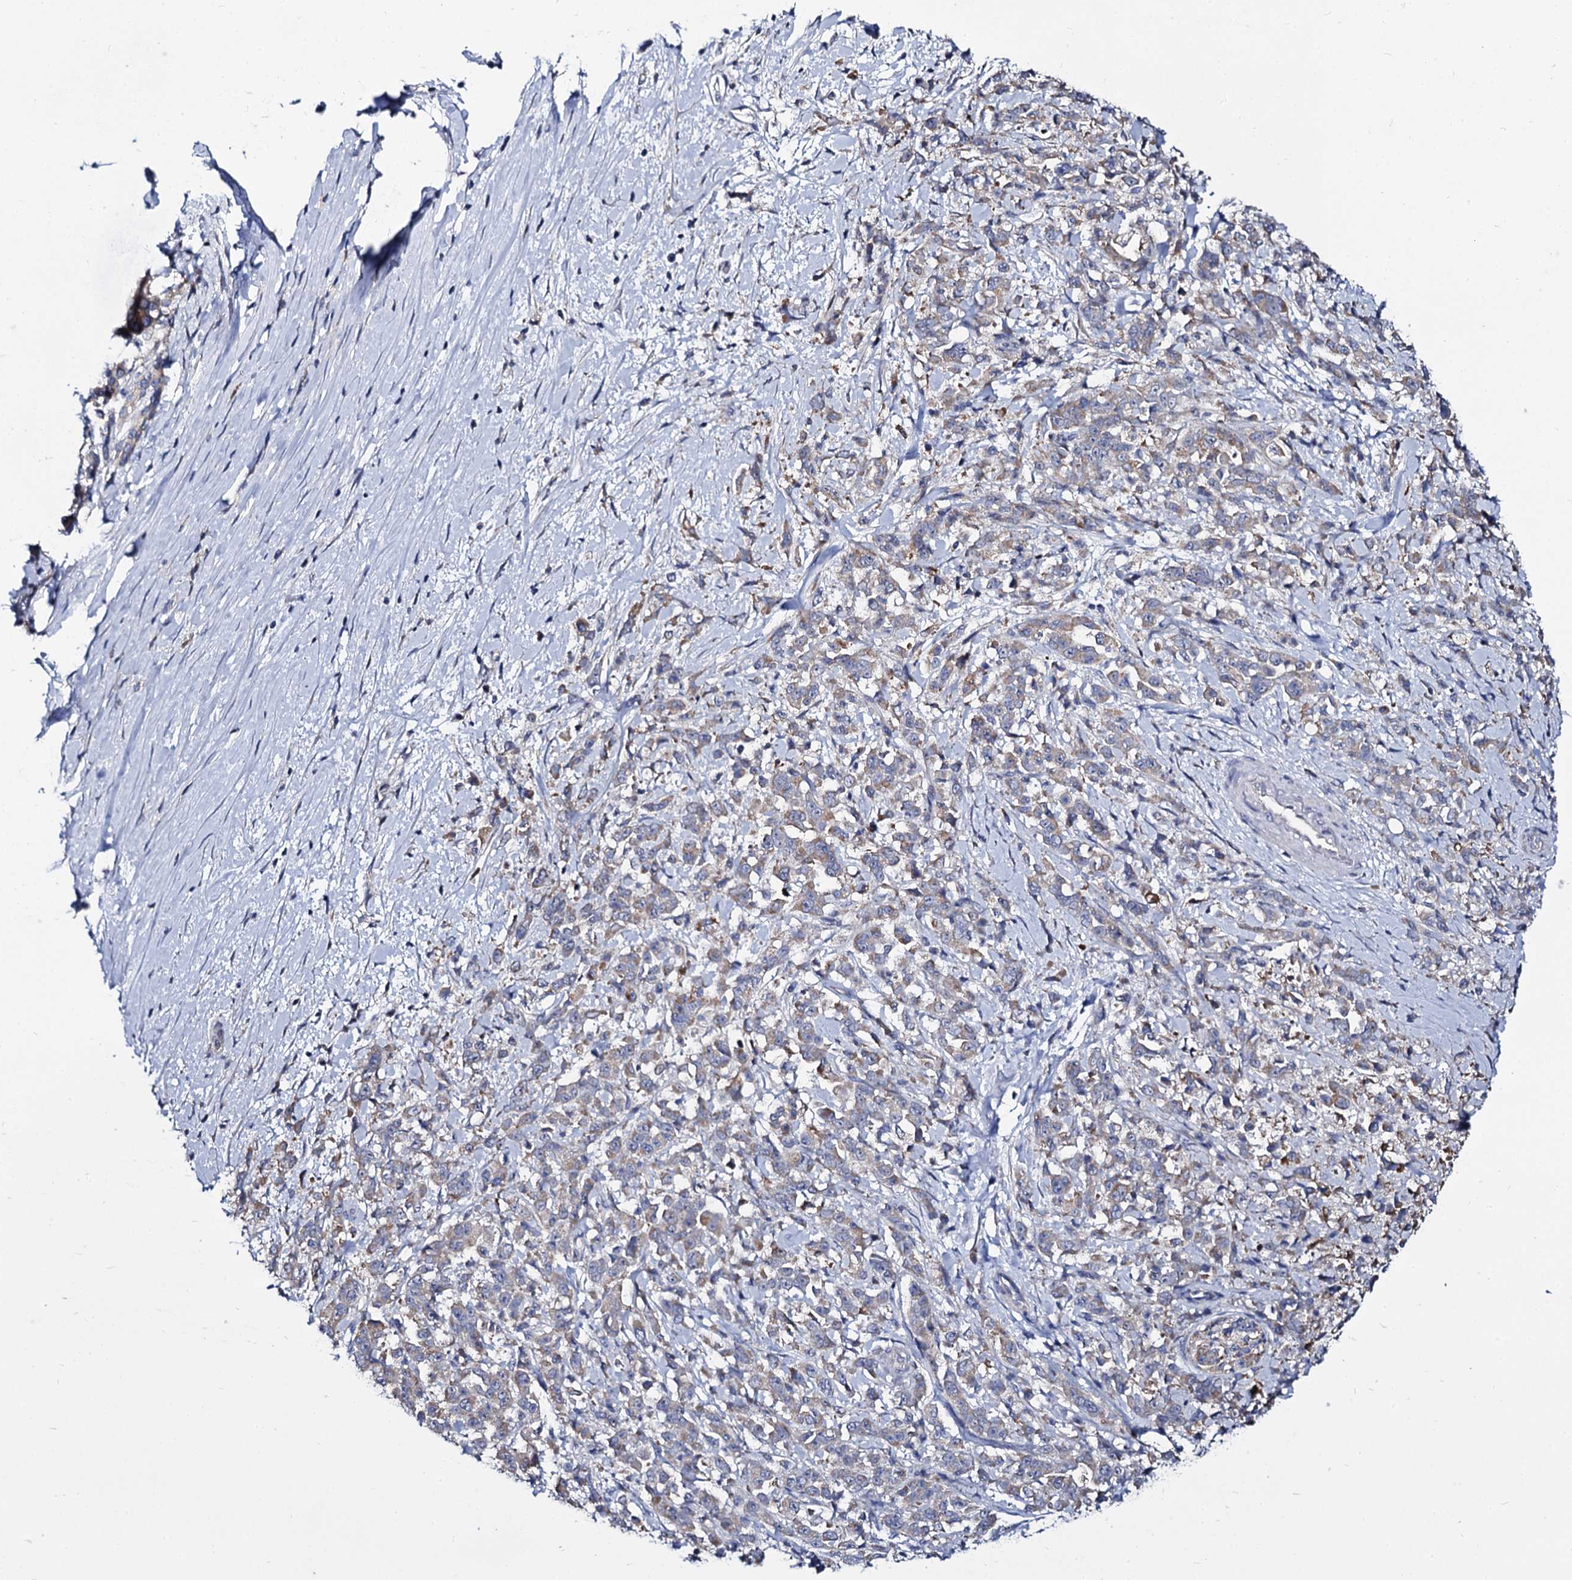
{"staining": {"intensity": "weak", "quantity": "25%-75%", "location": "cytoplasmic/membranous"}, "tissue": "pancreatic cancer", "cell_type": "Tumor cells", "image_type": "cancer", "snomed": [{"axis": "morphology", "description": "Normal tissue, NOS"}, {"axis": "morphology", "description": "Adenocarcinoma, NOS"}, {"axis": "topography", "description": "Pancreas"}], "caption": "Human pancreatic cancer (adenocarcinoma) stained for a protein (brown) shows weak cytoplasmic/membranous positive staining in about 25%-75% of tumor cells.", "gene": "PANX2", "patient": {"sex": "female", "age": 64}}